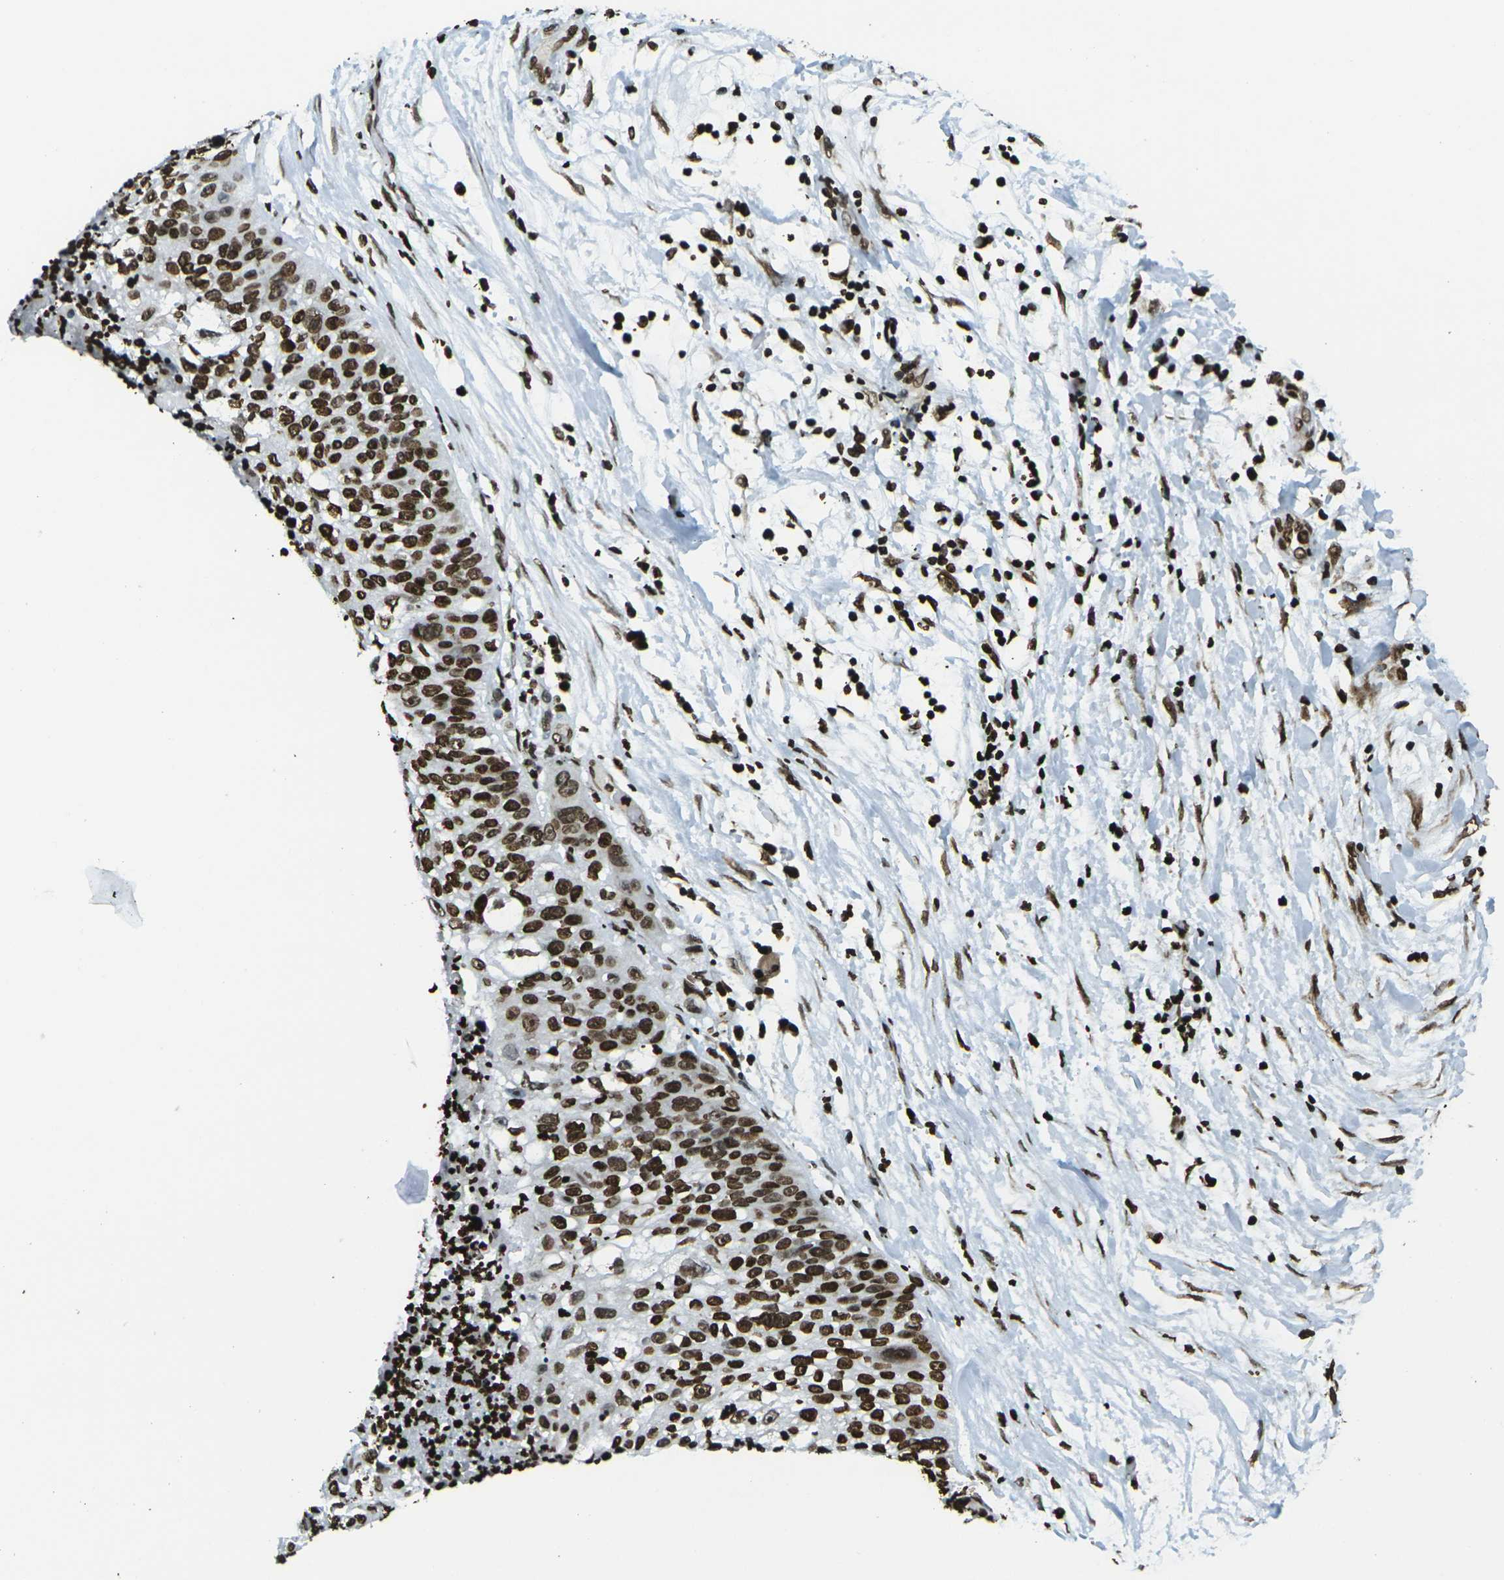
{"staining": {"intensity": "strong", "quantity": ">75%", "location": "nuclear"}, "tissue": "lung cancer", "cell_type": "Tumor cells", "image_type": "cancer", "snomed": [{"axis": "morphology", "description": "Inflammation, NOS"}, {"axis": "morphology", "description": "Squamous cell carcinoma, NOS"}, {"axis": "topography", "description": "Lymph node"}, {"axis": "topography", "description": "Soft tissue"}, {"axis": "topography", "description": "Lung"}], "caption": "Tumor cells reveal high levels of strong nuclear positivity in about >75% of cells in human lung cancer.", "gene": "H1-2", "patient": {"sex": "male", "age": 66}}